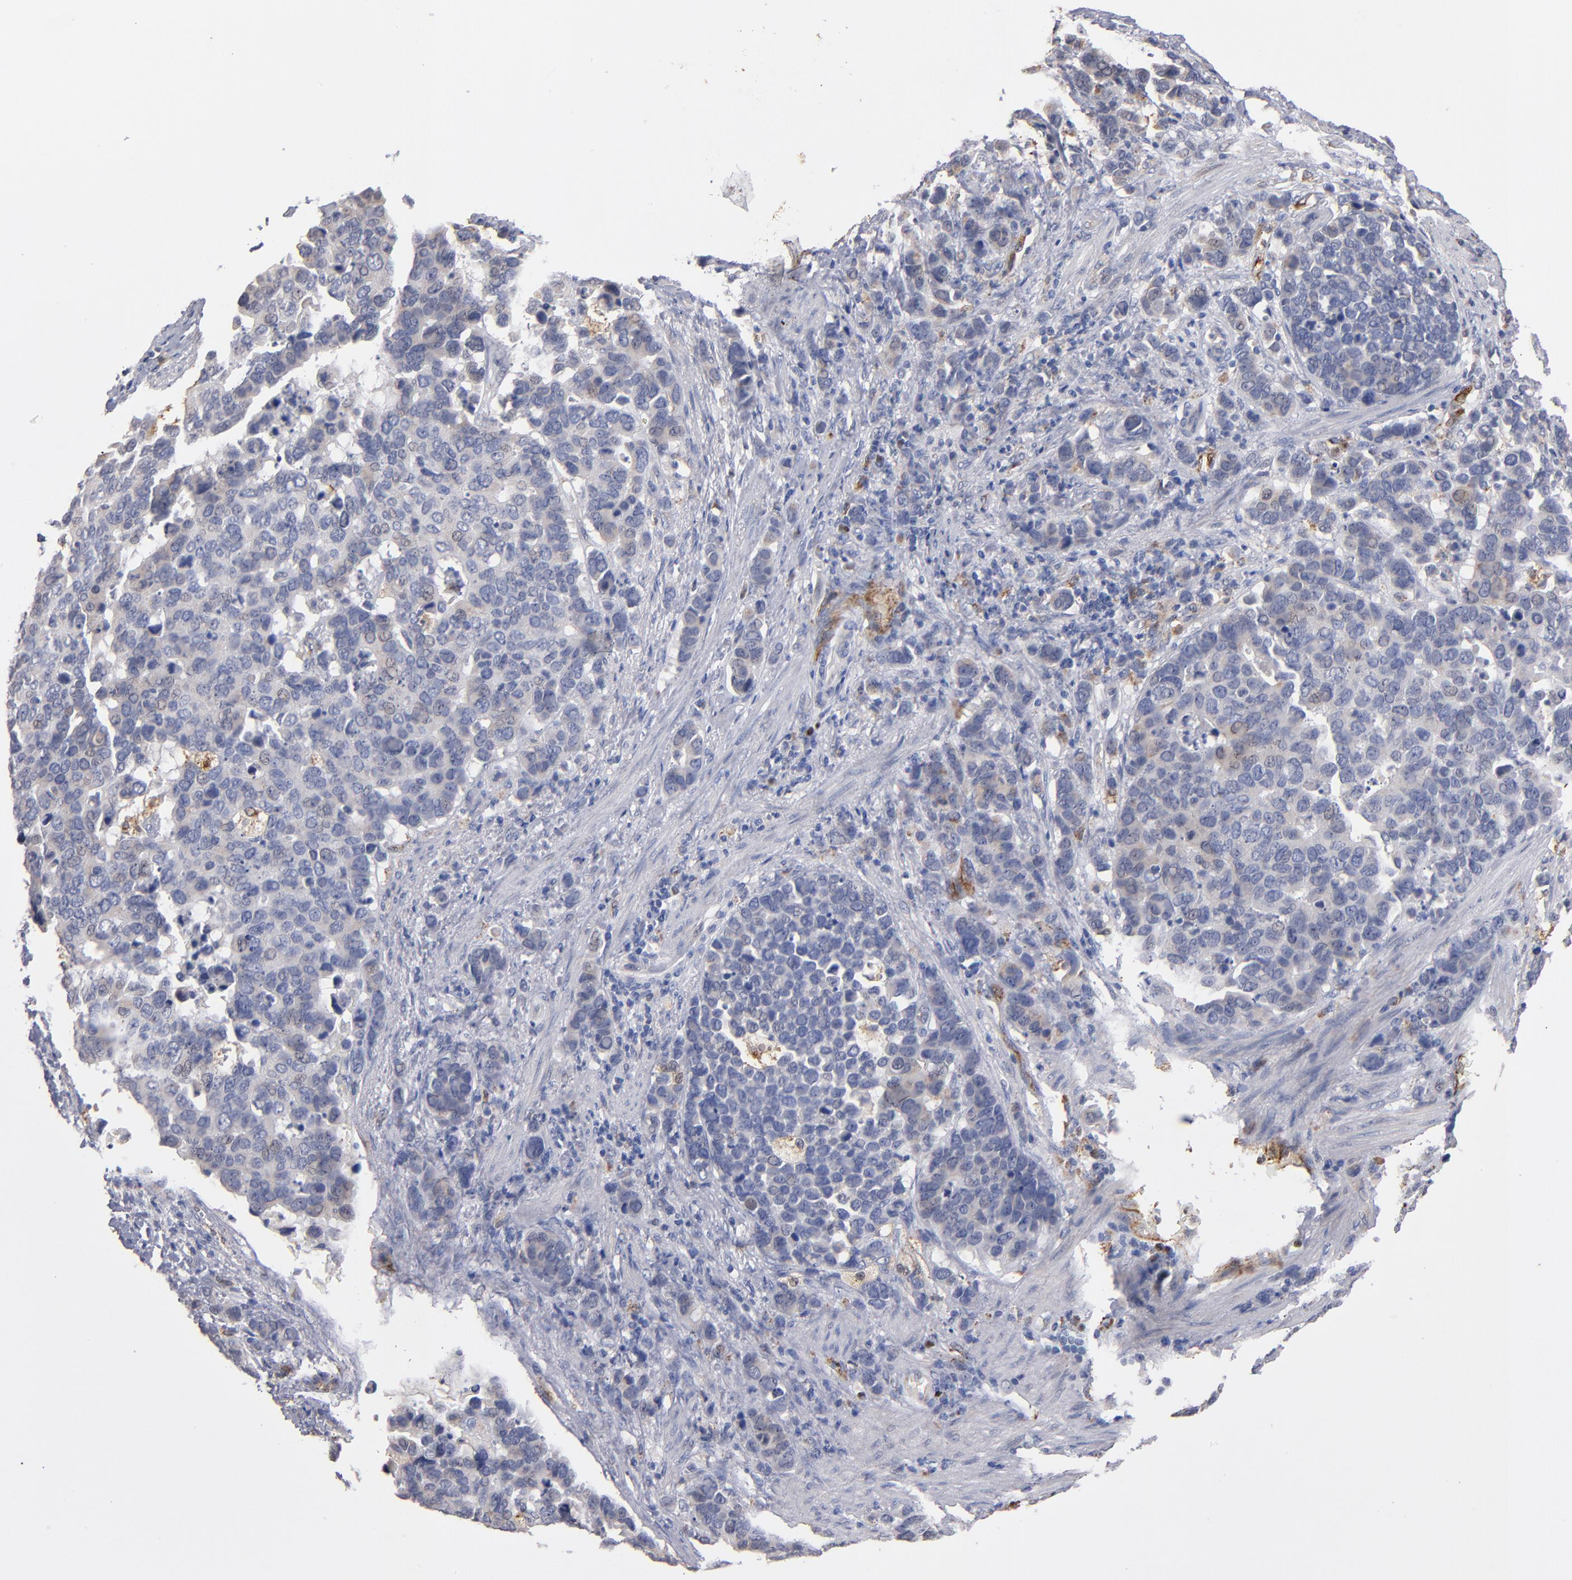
{"staining": {"intensity": "weak", "quantity": "<25%", "location": "cytoplasmic/membranous"}, "tissue": "stomach cancer", "cell_type": "Tumor cells", "image_type": "cancer", "snomed": [{"axis": "morphology", "description": "Adenocarcinoma, NOS"}, {"axis": "topography", "description": "Stomach, upper"}], "caption": "This image is of stomach cancer stained with immunohistochemistry (IHC) to label a protein in brown with the nuclei are counter-stained blue. There is no positivity in tumor cells.", "gene": "SELP", "patient": {"sex": "male", "age": 71}}